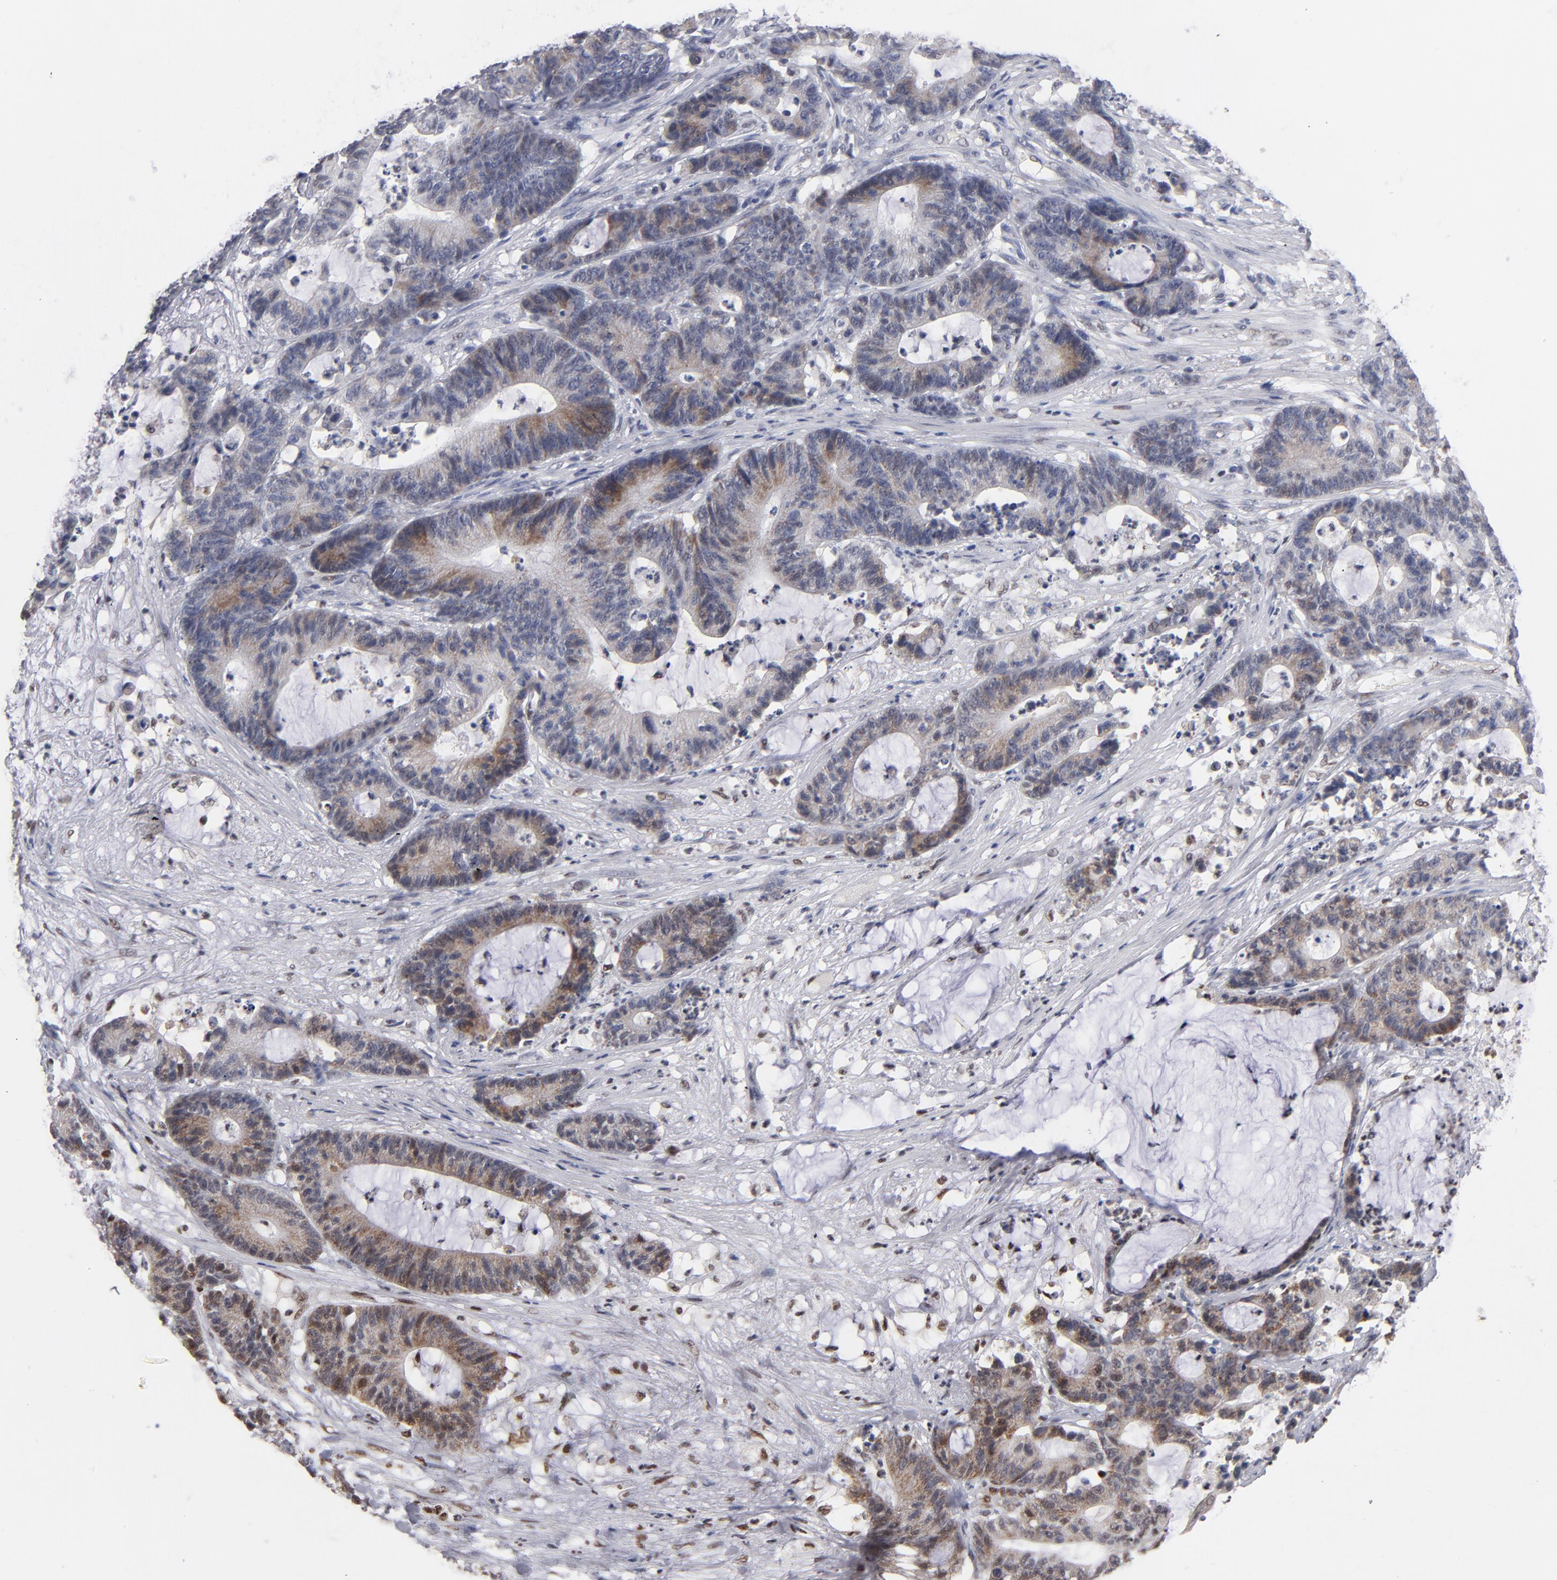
{"staining": {"intensity": "moderate", "quantity": "25%-75%", "location": "cytoplasmic/membranous,nuclear"}, "tissue": "colorectal cancer", "cell_type": "Tumor cells", "image_type": "cancer", "snomed": [{"axis": "morphology", "description": "Adenocarcinoma, NOS"}, {"axis": "topography", "description": "Colon"}], "caption": "This is an image of immunohistochemistry (IHC) staining of colorectal adenocarcinoma, which shows moderate staining in the cytoplasmic/membranous and nuclear of tumor cells.", "gene": "MN1", "patient": {"sex": "female", "age": 84}}